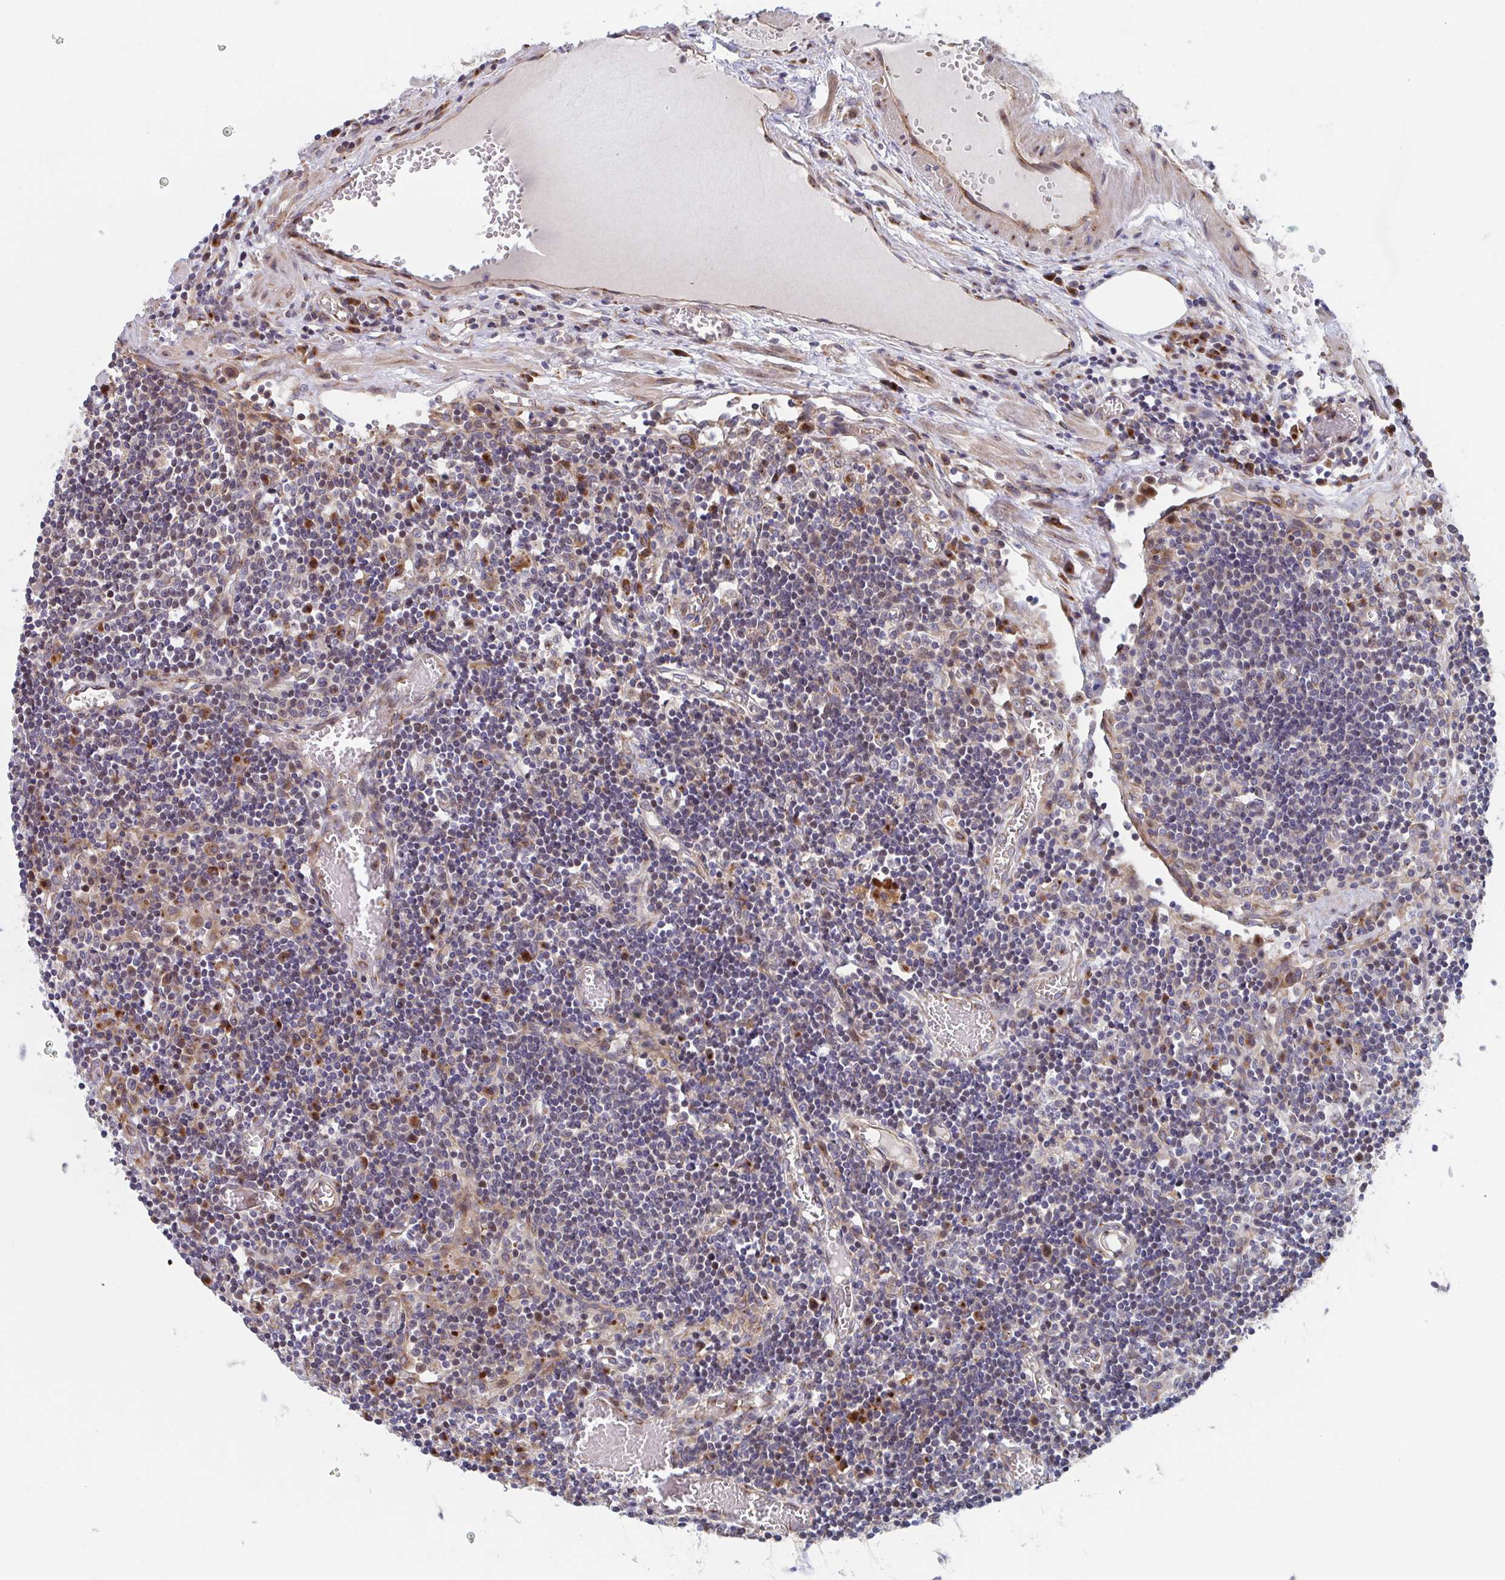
{"staining": {"intensity": "moderate", "quantity": "<25%", "location": "cytoplasmic/membranous"}, "tissue": "lymph node", "cell_type": "Germinal center cells", "image_type": "normal", "snomed": [{"axis": "morphology", "description": "Normal tissue, NOS"}, {"axis": "topography", "description": "Lymph node"}], "caption": "Immunohistochemical staining of unremarkable human lymph node exhibits moderate cytoplasmic/membranous protein expression in approximately <25% of germinal center cells. The protein of interest is shown in brown color, while the nuclei are stained blue.", "gene": "FJX1", "patient": {"sex": "male", "age": 66}}